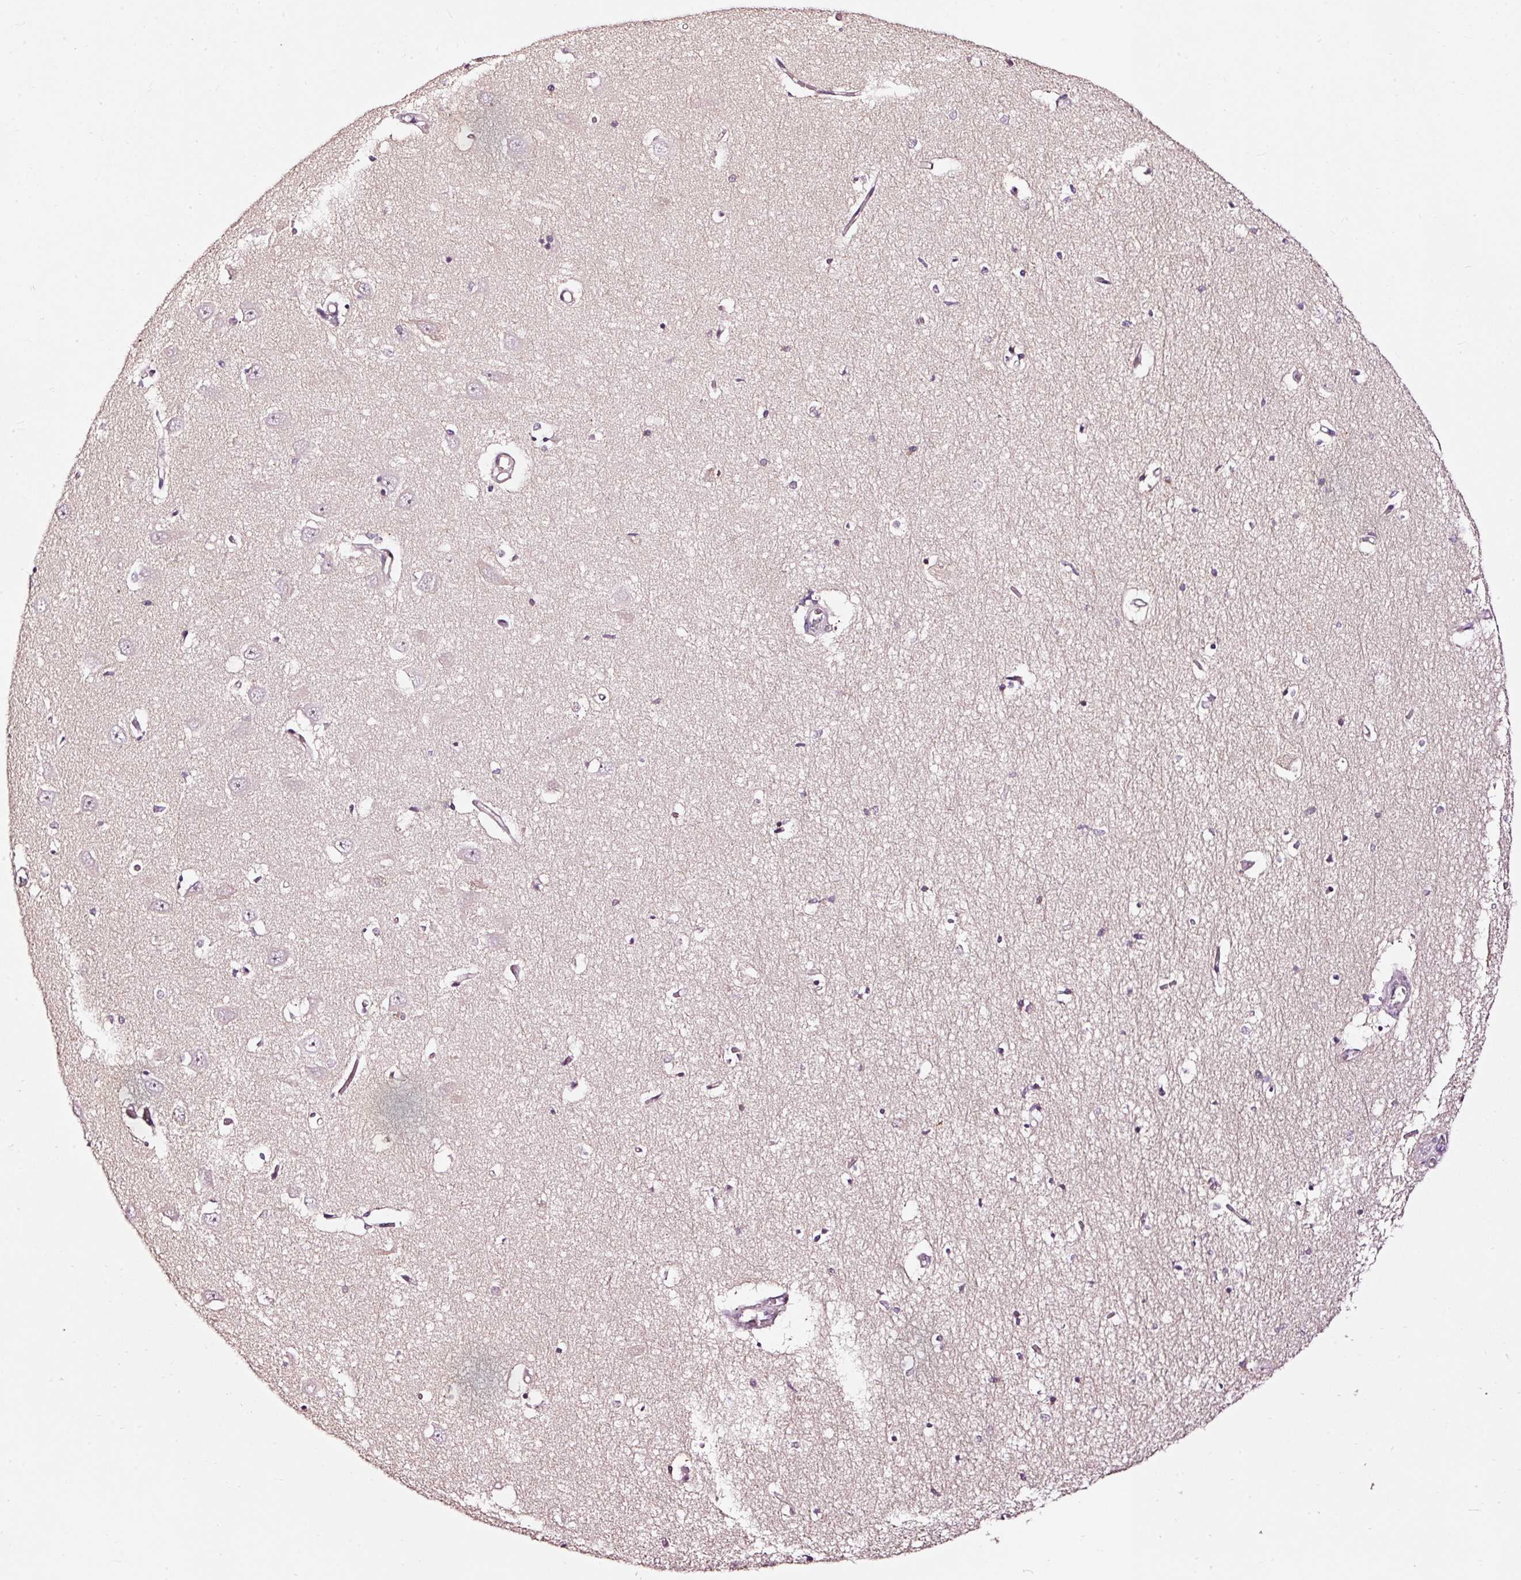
{"staining": {"intensity": "negative", "quantity": "none", "location": "none"}, "tissue": "hippocampus", "cell_type": "Glial cells", "image_type": "normal", "snomed": [{"axis": "morphology", "description": "Normal tissue, NOS"}, {"axis": "topography", "description": "Hippocampus"}], "caption": "DAB immunohistochemical staining of normal human hippocampus exhibits no significant positivity in glial cells.", "gene": "UTP14A", "patient": {"sex": "male", "age": 70}}